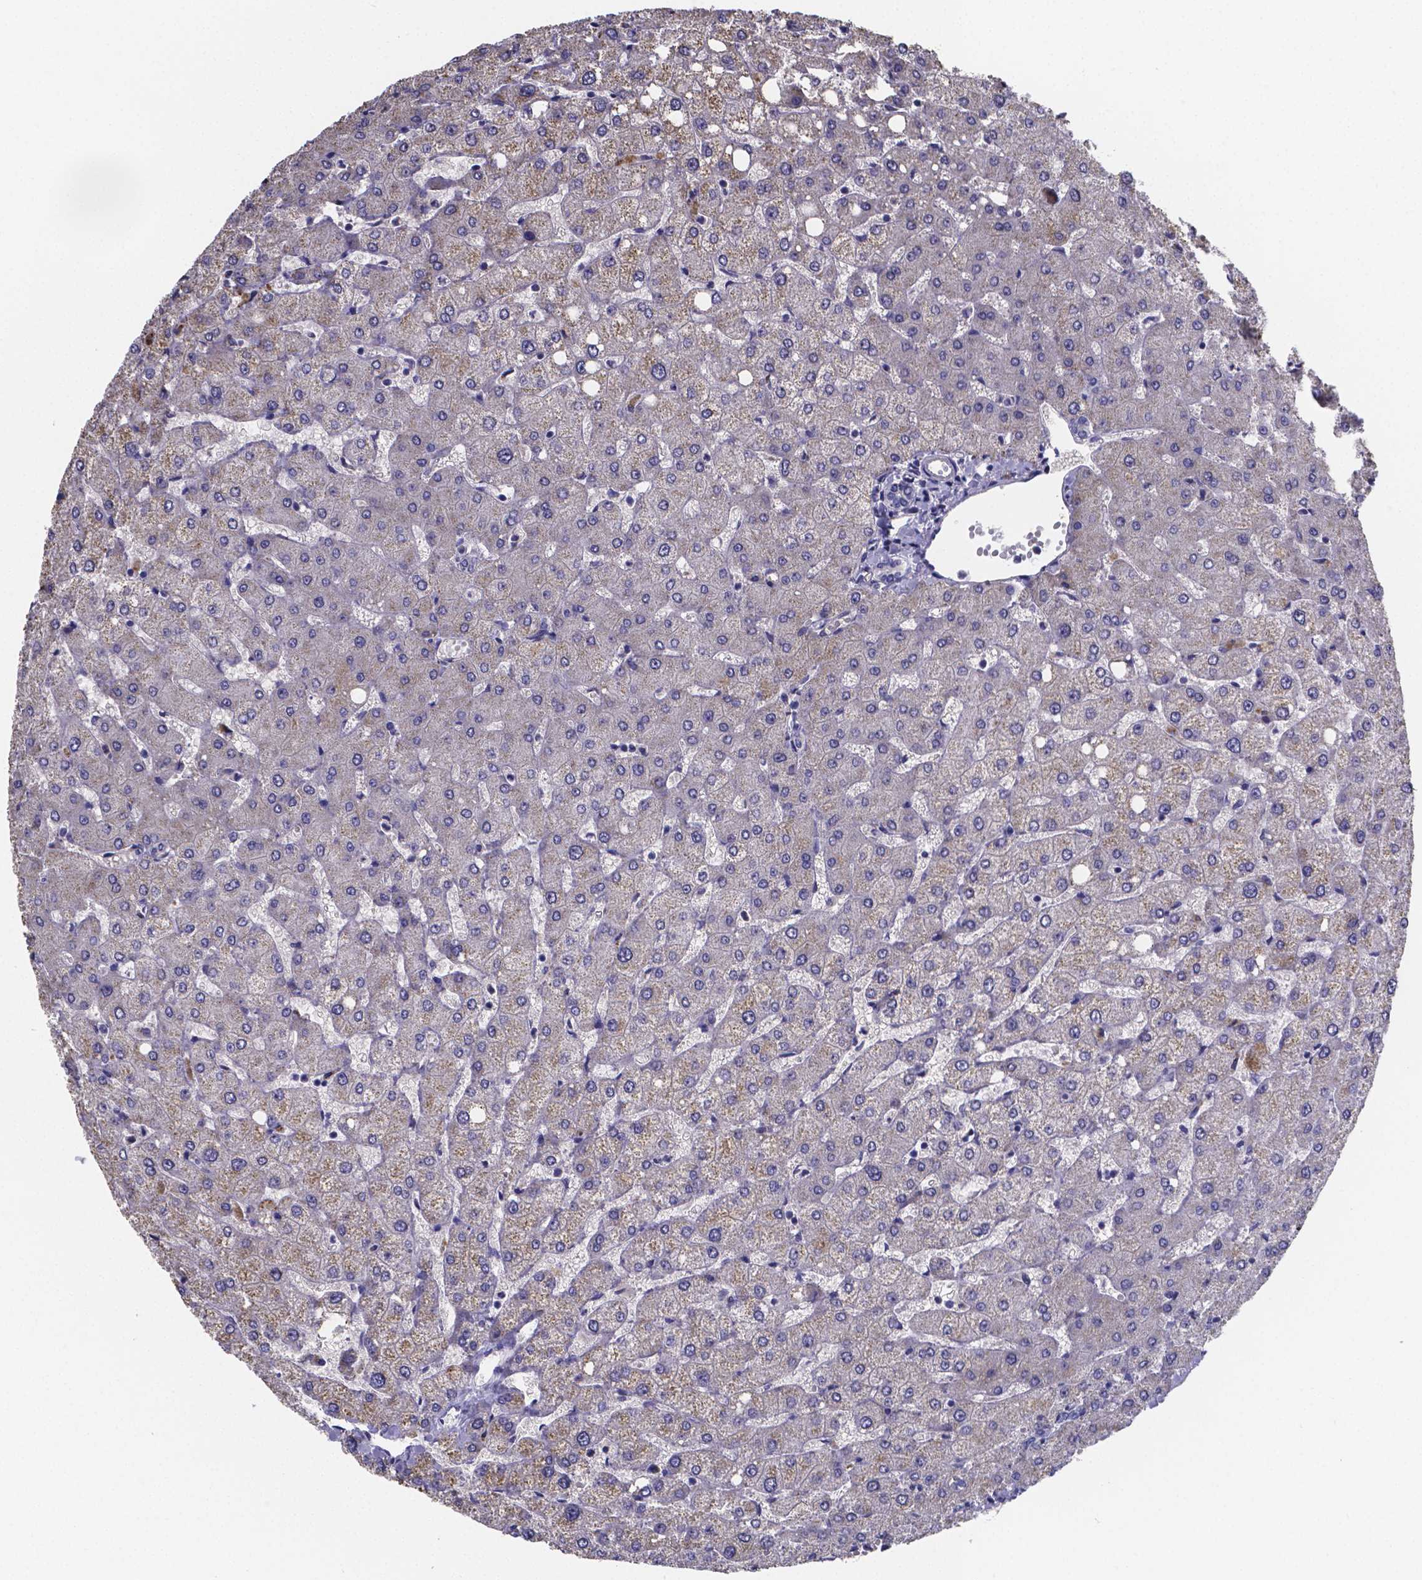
{"staining": {"intensity": "negative", "quantity": "none", "location": "none"}, "tissue": "liver", "cell_type": "Cholangiocytes", "image_type": "normal", "snomed": [{"axis": "morphology", "description": "Normal tissue, NOS"}, {"axis": "topography", "description": "Liver"}], "caption": "Liver stained for a protein using immunohistochemistry demonstrates no positivity cholangiocytes.", "gene": "SFRP4", "patient": {"sex": "female", "age": 54}}